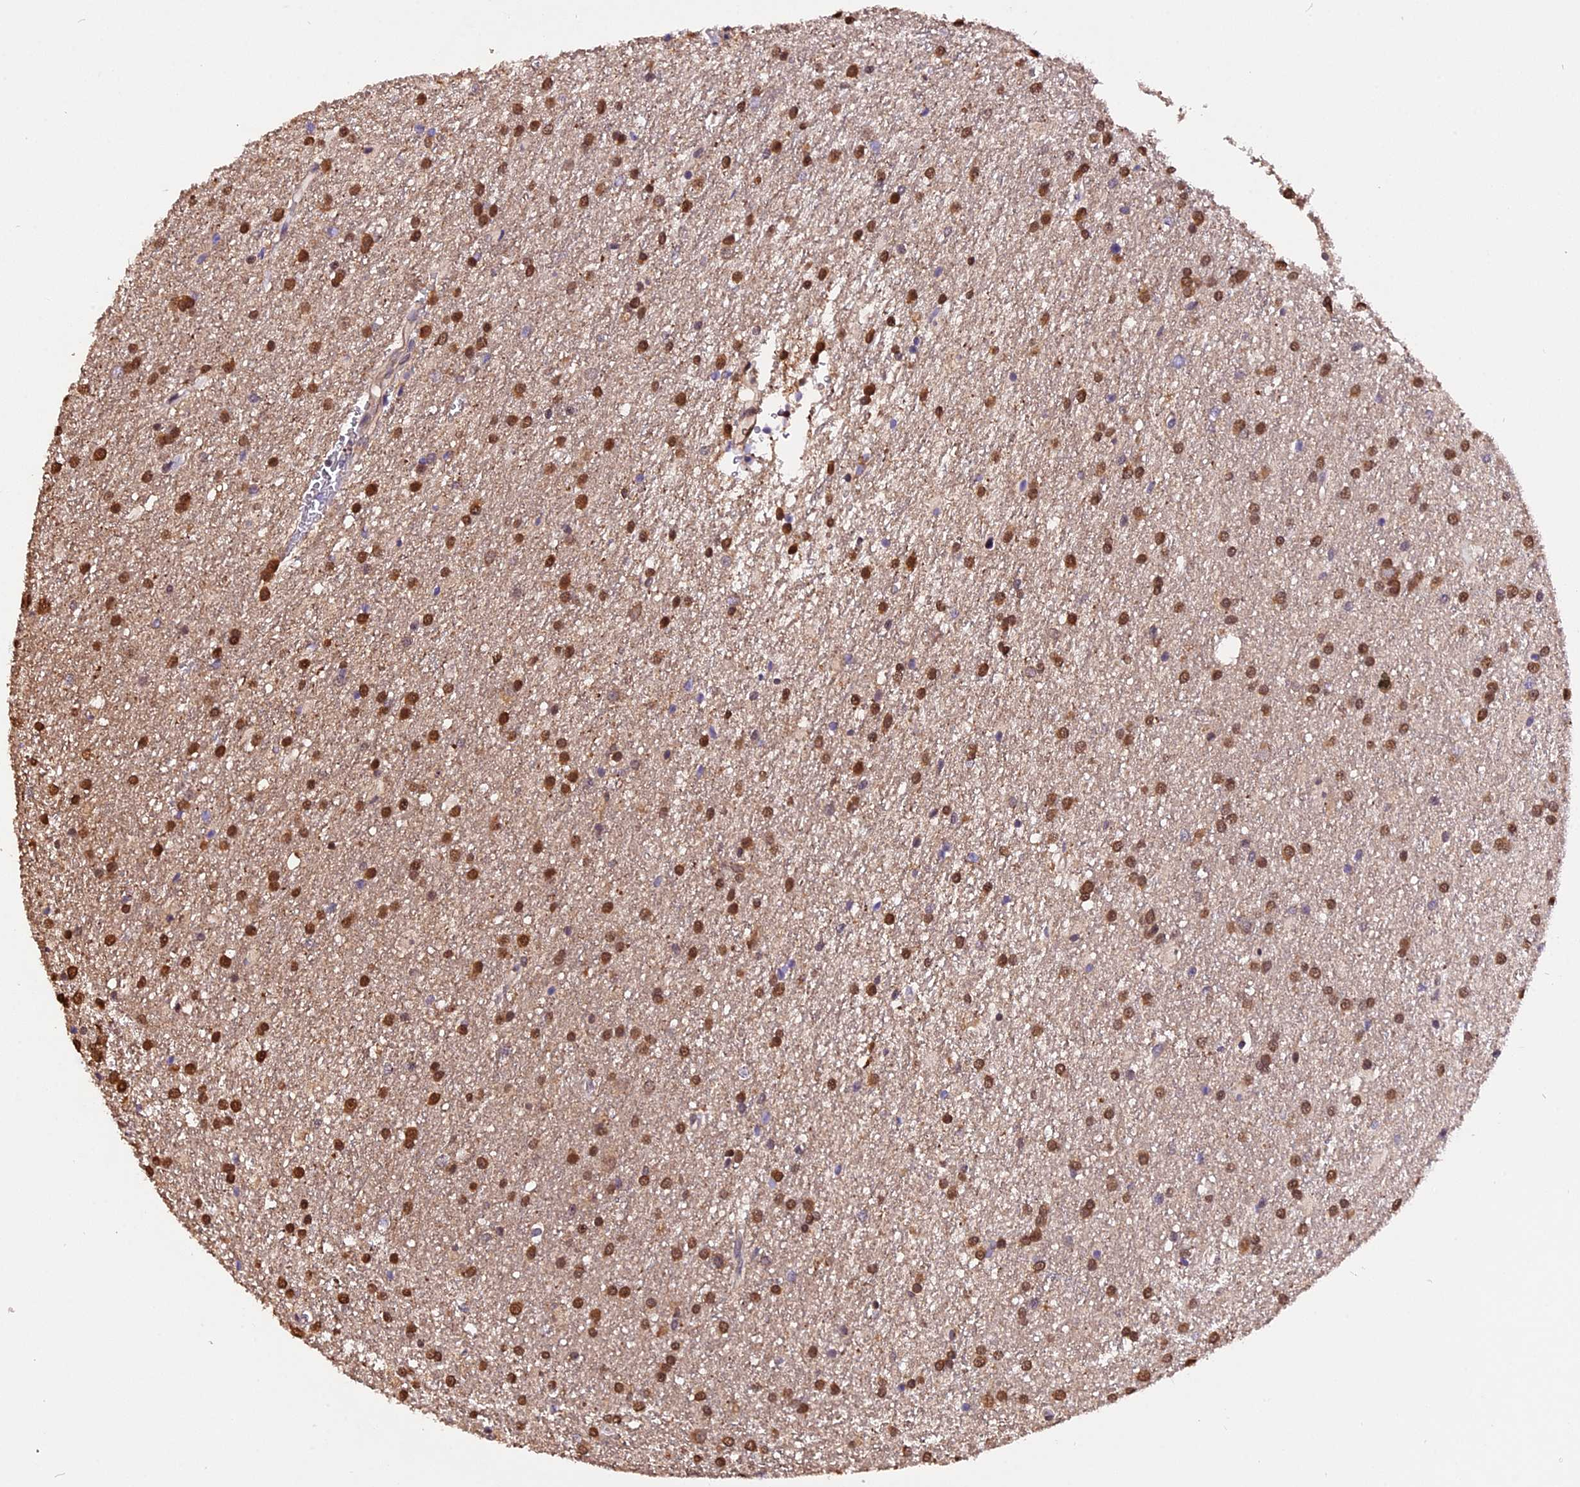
{"staining": {"intensity": "moderate", "quantity": ">75%", "location": "nuclear"}, "tissue": "glioma", "cell_type": "Tumor cells", "image_type": "cancer", "snomed": [{"axis": "morphology", "description": "Glioma, malignant, High grade"}, {"axis": "topography", "description": "Brain"}], "caption": "Immunohistochemical staining of glioma exhibits moderate nuclear protein positivity in approximately >75% of tumor cells. (brown staining indicates protein expression, while blue staining denotes nuclei).", "gene": "HERPUD1", "patient": {"sex": "female", "age": 50}}